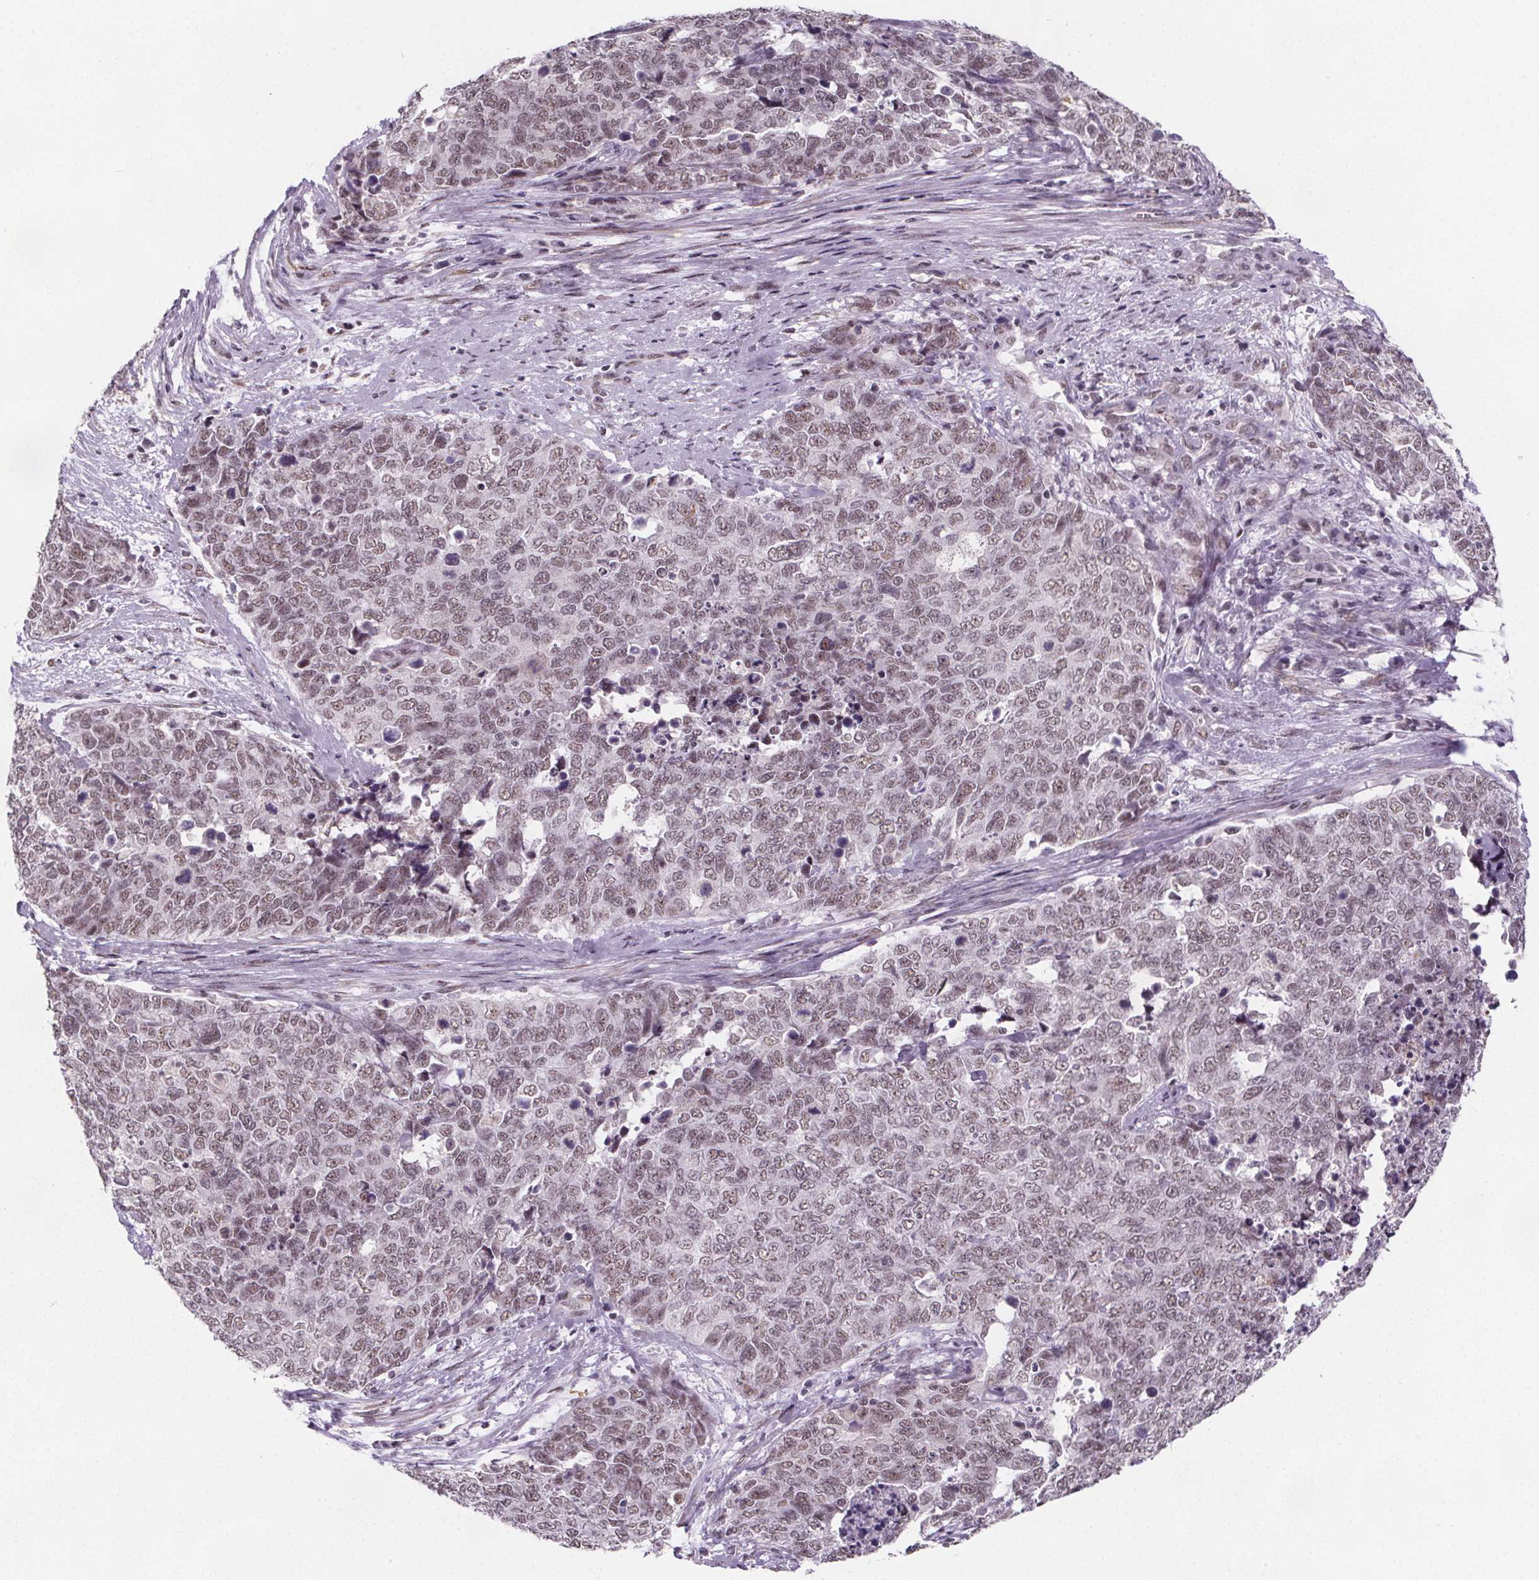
{"staining": {"intensity": "moderate", "quantity": "25%-75%", "location": "nuclear"}, "tissue": "cervical cancer", "cell_type": "Tumor cells", "image_type": "cancer", "snomed": [{"axis": "morphology", "description": "Adenocarcinoma, NOS"}, {"axis": "topography", "description": "Cervix"}], "caption": "Immunohistochemistry of human cervical cancer (adenocarcinoma) reveals medium levels of moderate nuclear expression in approximately 25%-75% of tumor cells.", "gene": "ZNF572", "patient": {"sex": "female", "age": 63}}